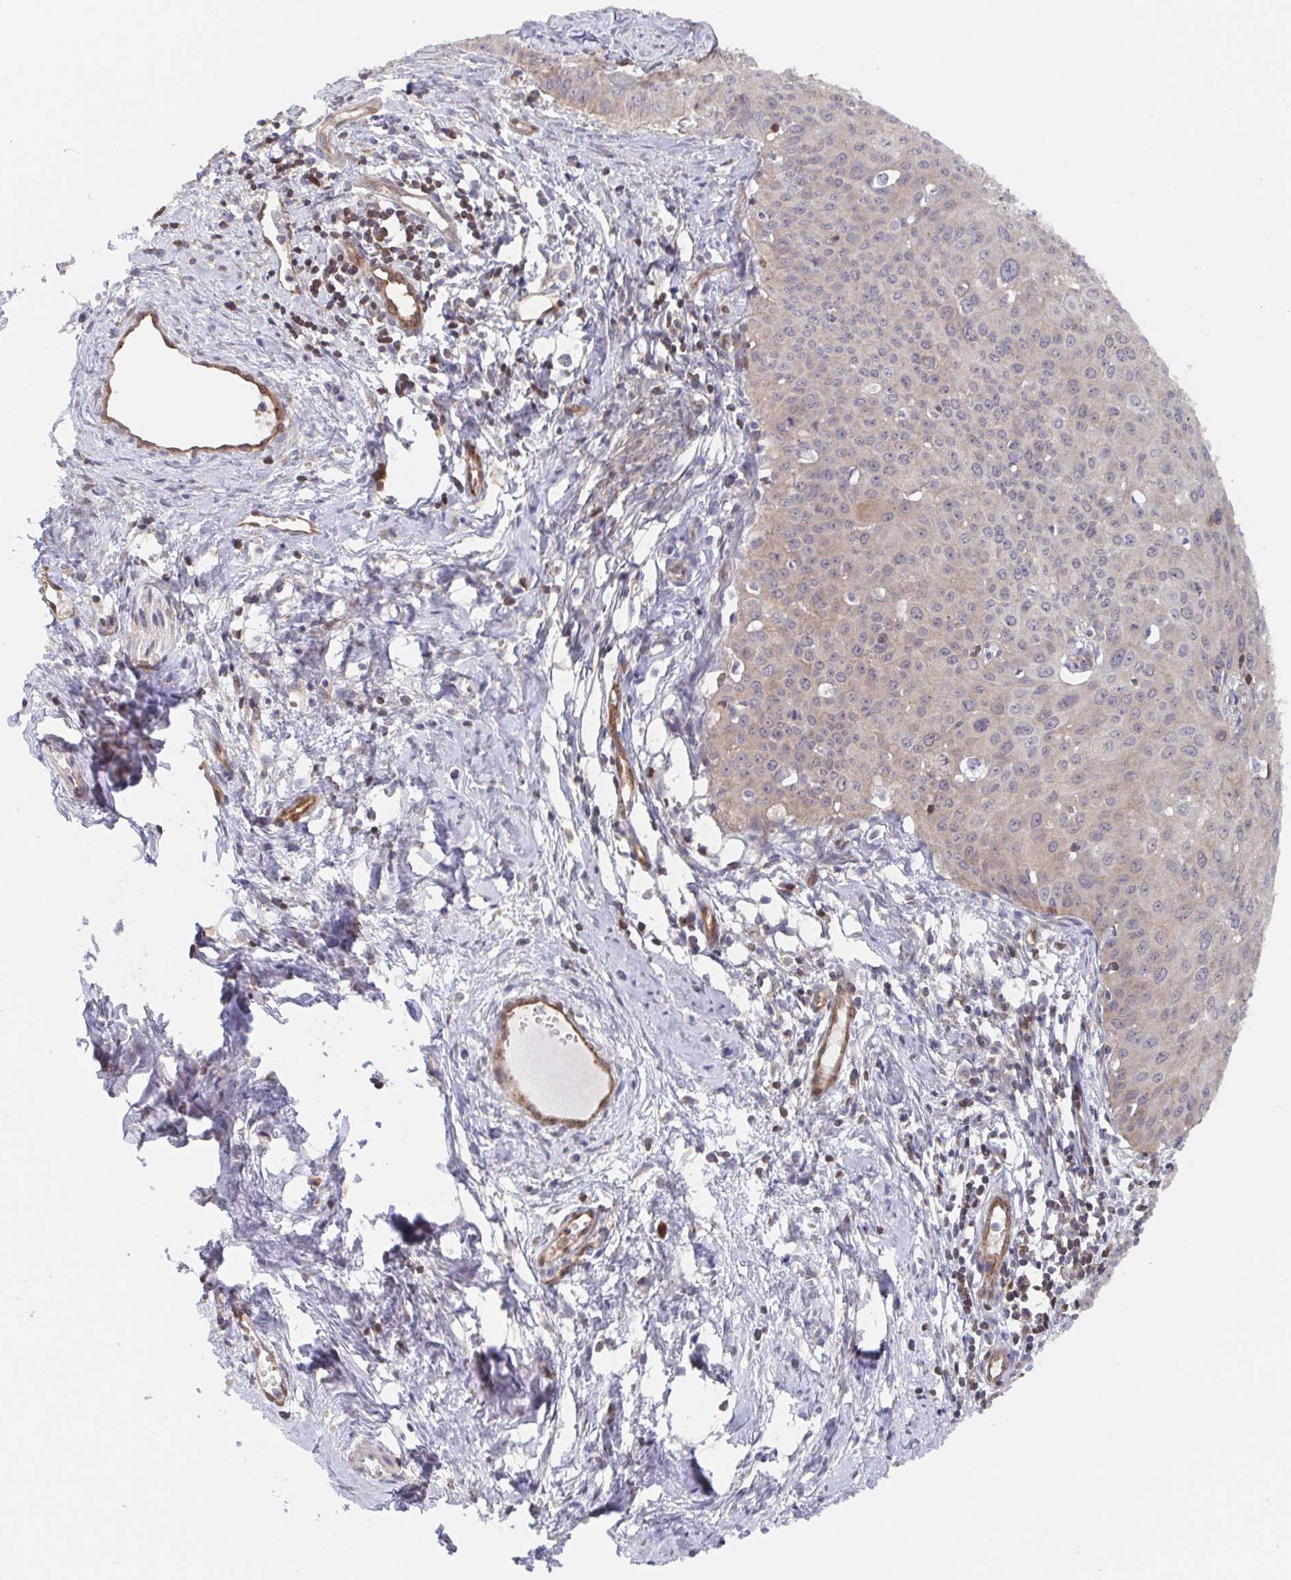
{"staining": {"intensity": "weak", "quantity": ">75%", "location": "cytoplasmic/membranous"}, "tissue": "cervical cancer", "cell_type": "Tumor cells", "image_type": "cancer", "snomed": [{"axis": "morphology", "description": "Squamous cell carcinoma, NOS"}, {"axis": "topography", "description": "Cervix"}], "caption": "Protein analysis of cervical cancer (squamous cell carcinoma) tissue reveals weak cytoplasmic/membranous positivity in approximately >75% of tumor cells. The staining is performed using DAB brown chromogen to label protein expression. The nuclei are counter-stained blue using hematoxylin.", "gene": "AGFG2", "patient": {"sex": "female", "age": 50}}